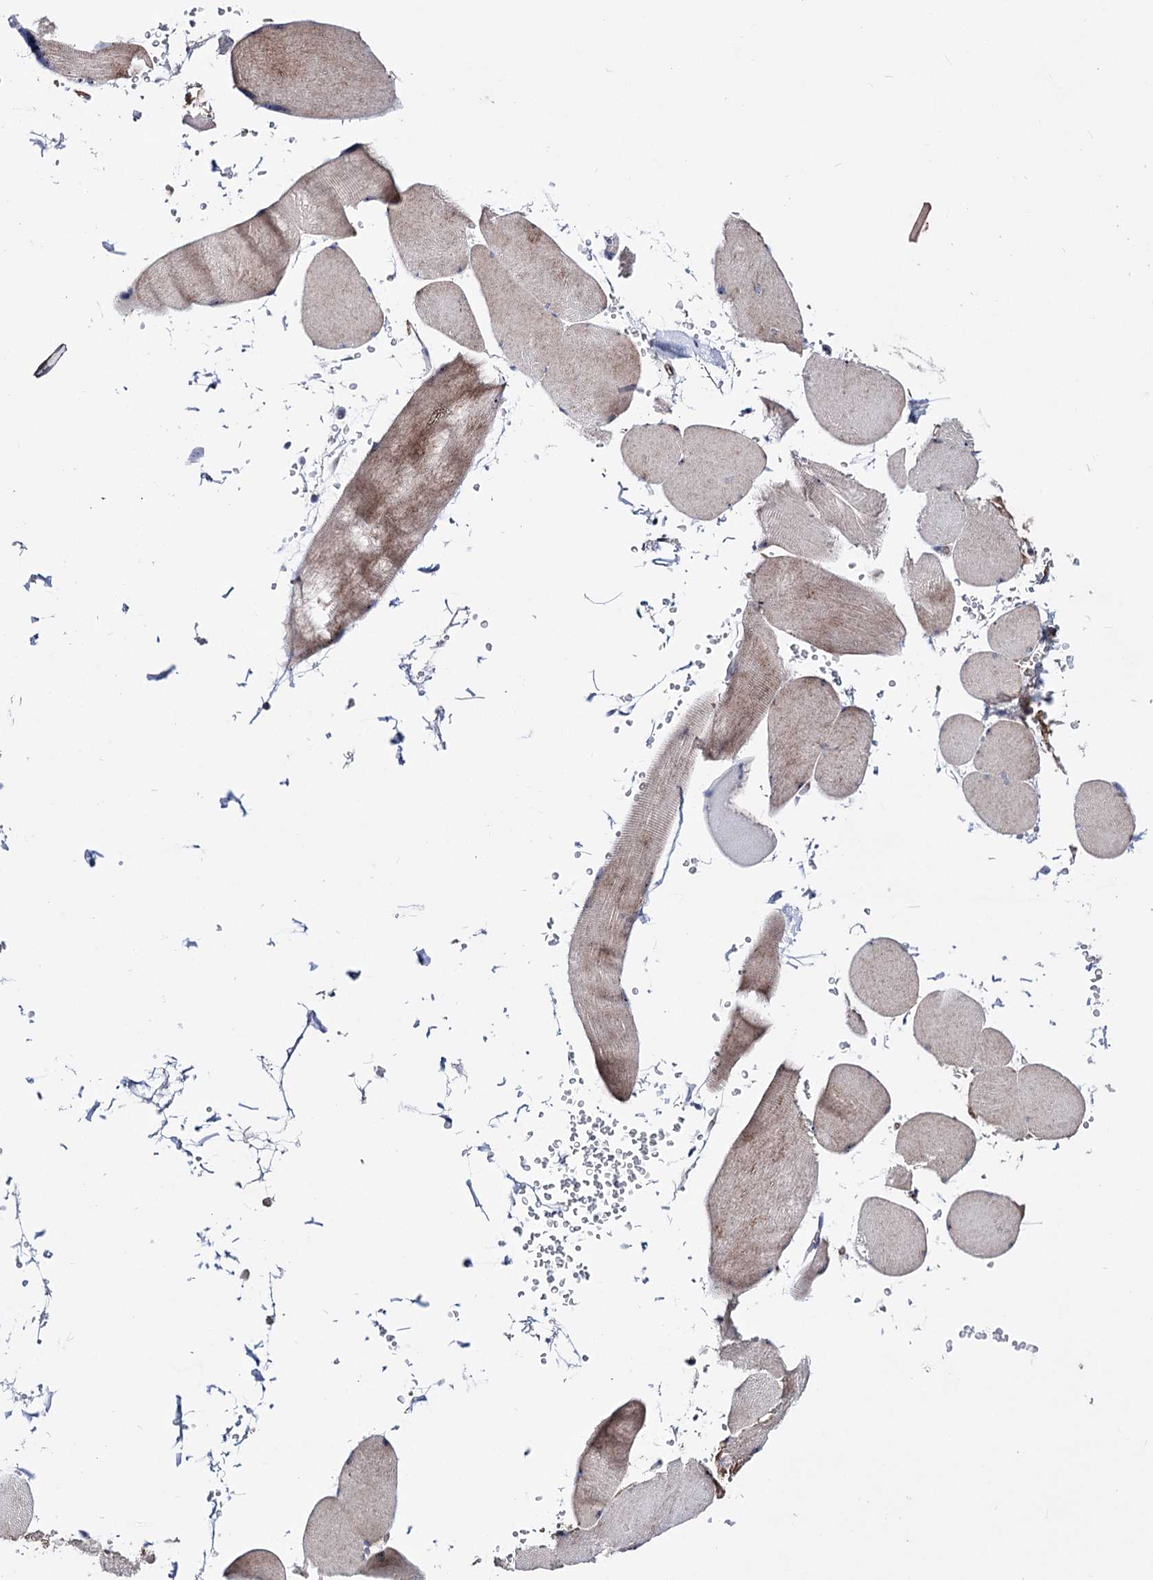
{"staining": {"intensity": "moderate", "quantity": "<25%", "location": "cytoplasmic/membranous"}, "tissue": "skeletal muscle", "cell_type": "Myocytes", "image_type": "normal", "snomed": [{"axis": "morphology", "description": "Normal tissue, NOS"}, {"axis": "topography", "description": "Skeletal muscle"}, {"axis": "topography", "description": "Head-Neck"}], "caption": "An image of human skeletal muscle stained for a protein reveals moderate cytoplasmic/membranous brown staining in myocytes.", "gene": "PCGF5", "patient": {"sex": "male", "age": 66}}